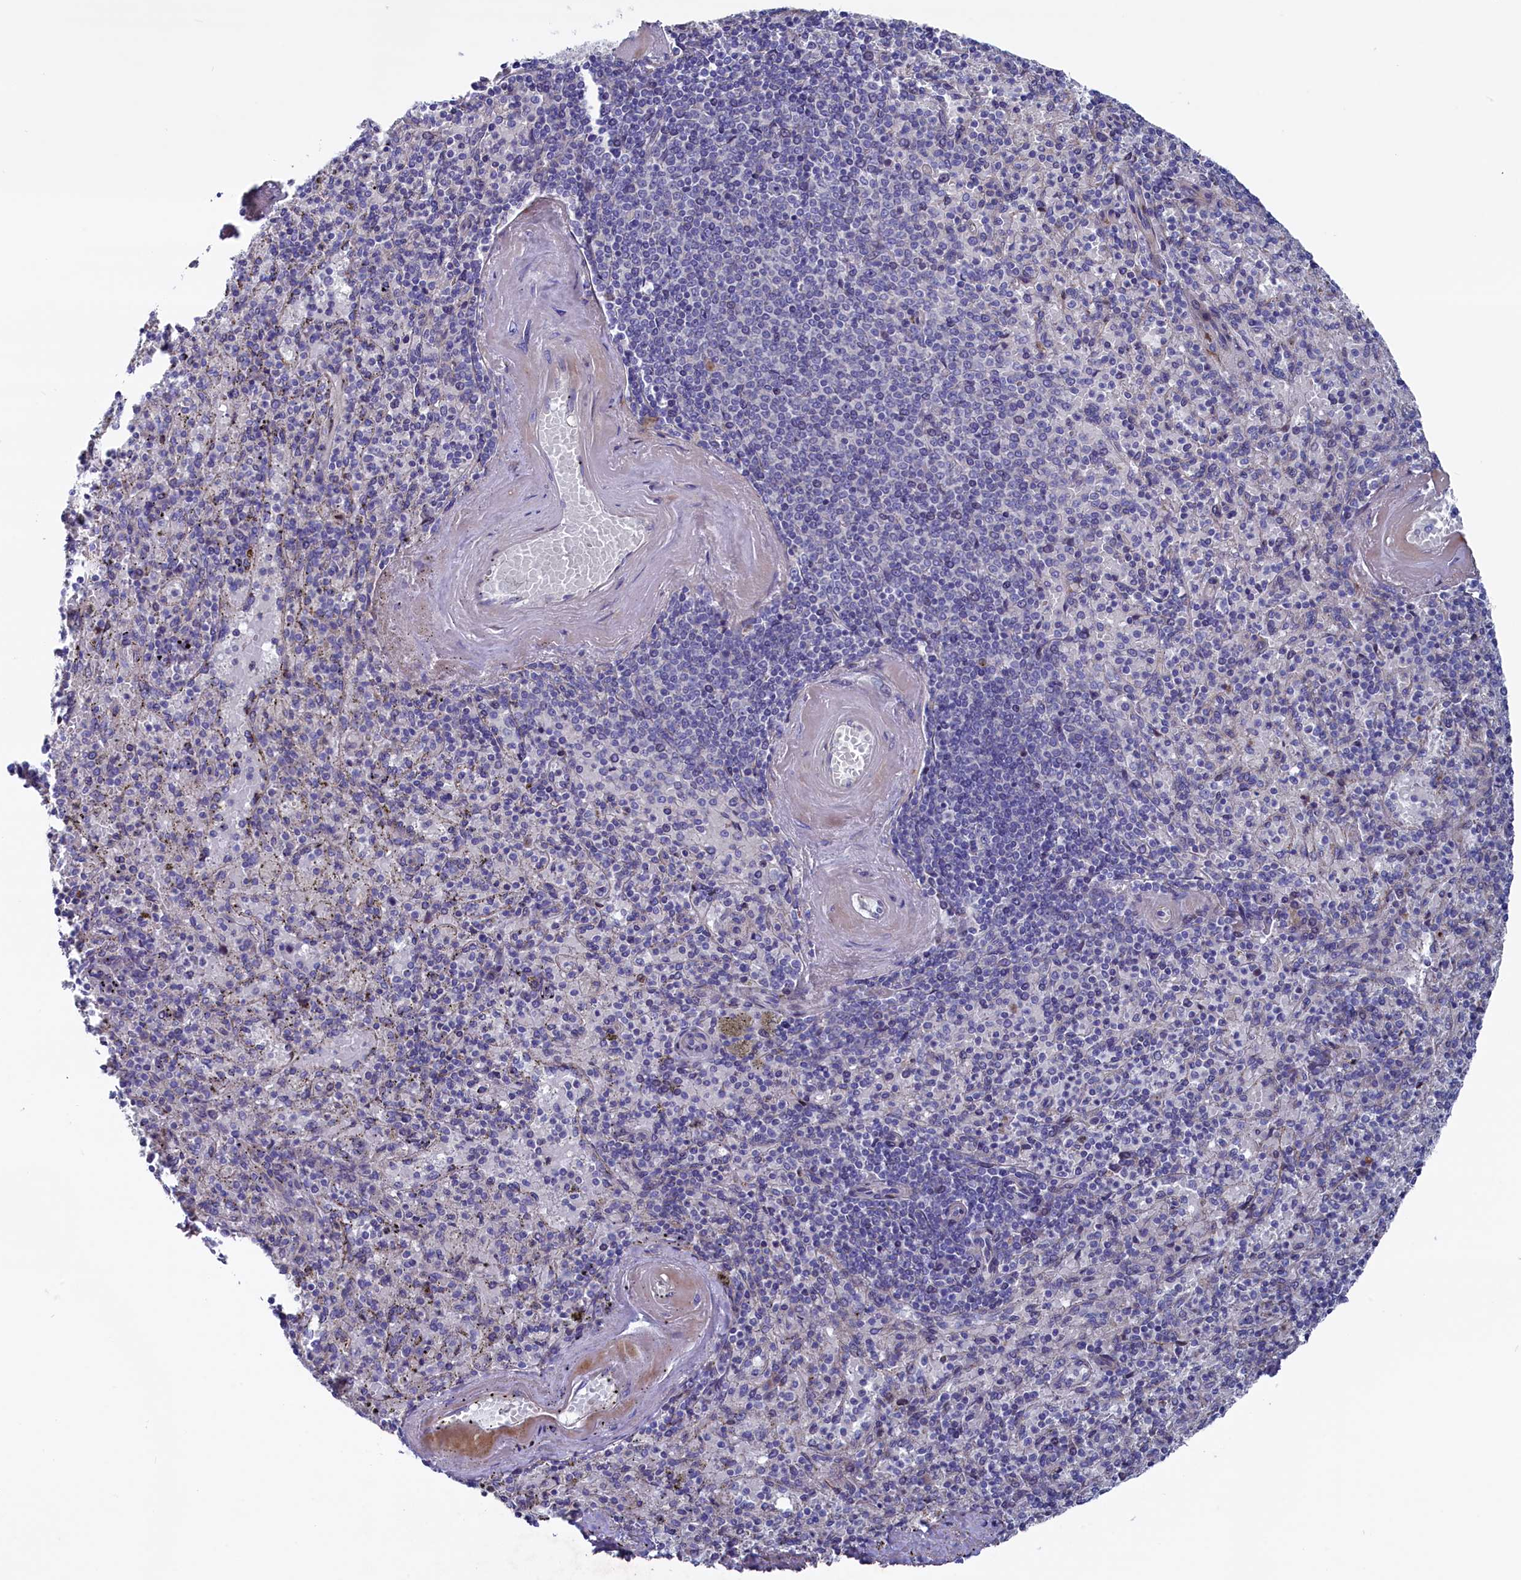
{"staining": {"intensity": "negative", "quantity": "none", "location": "none"}, "tissue": "spleen", "cell_type": "Cells in red pulp", "image_type": "normal", "snomed": [{"axis": "morphology", "description": "Normal tissue, NOS"}, {"axis": "topography", "description": "Spleen"}], "caption": "Image shows no significant protein staining in cells in red pulp of unremarkable spleen. (DAB (3,3'-diaminobenzidine) IHC with hematoxylin counter stain).", "gene": "NUDT7", "patient": {"sex": "male", "age": 82}}